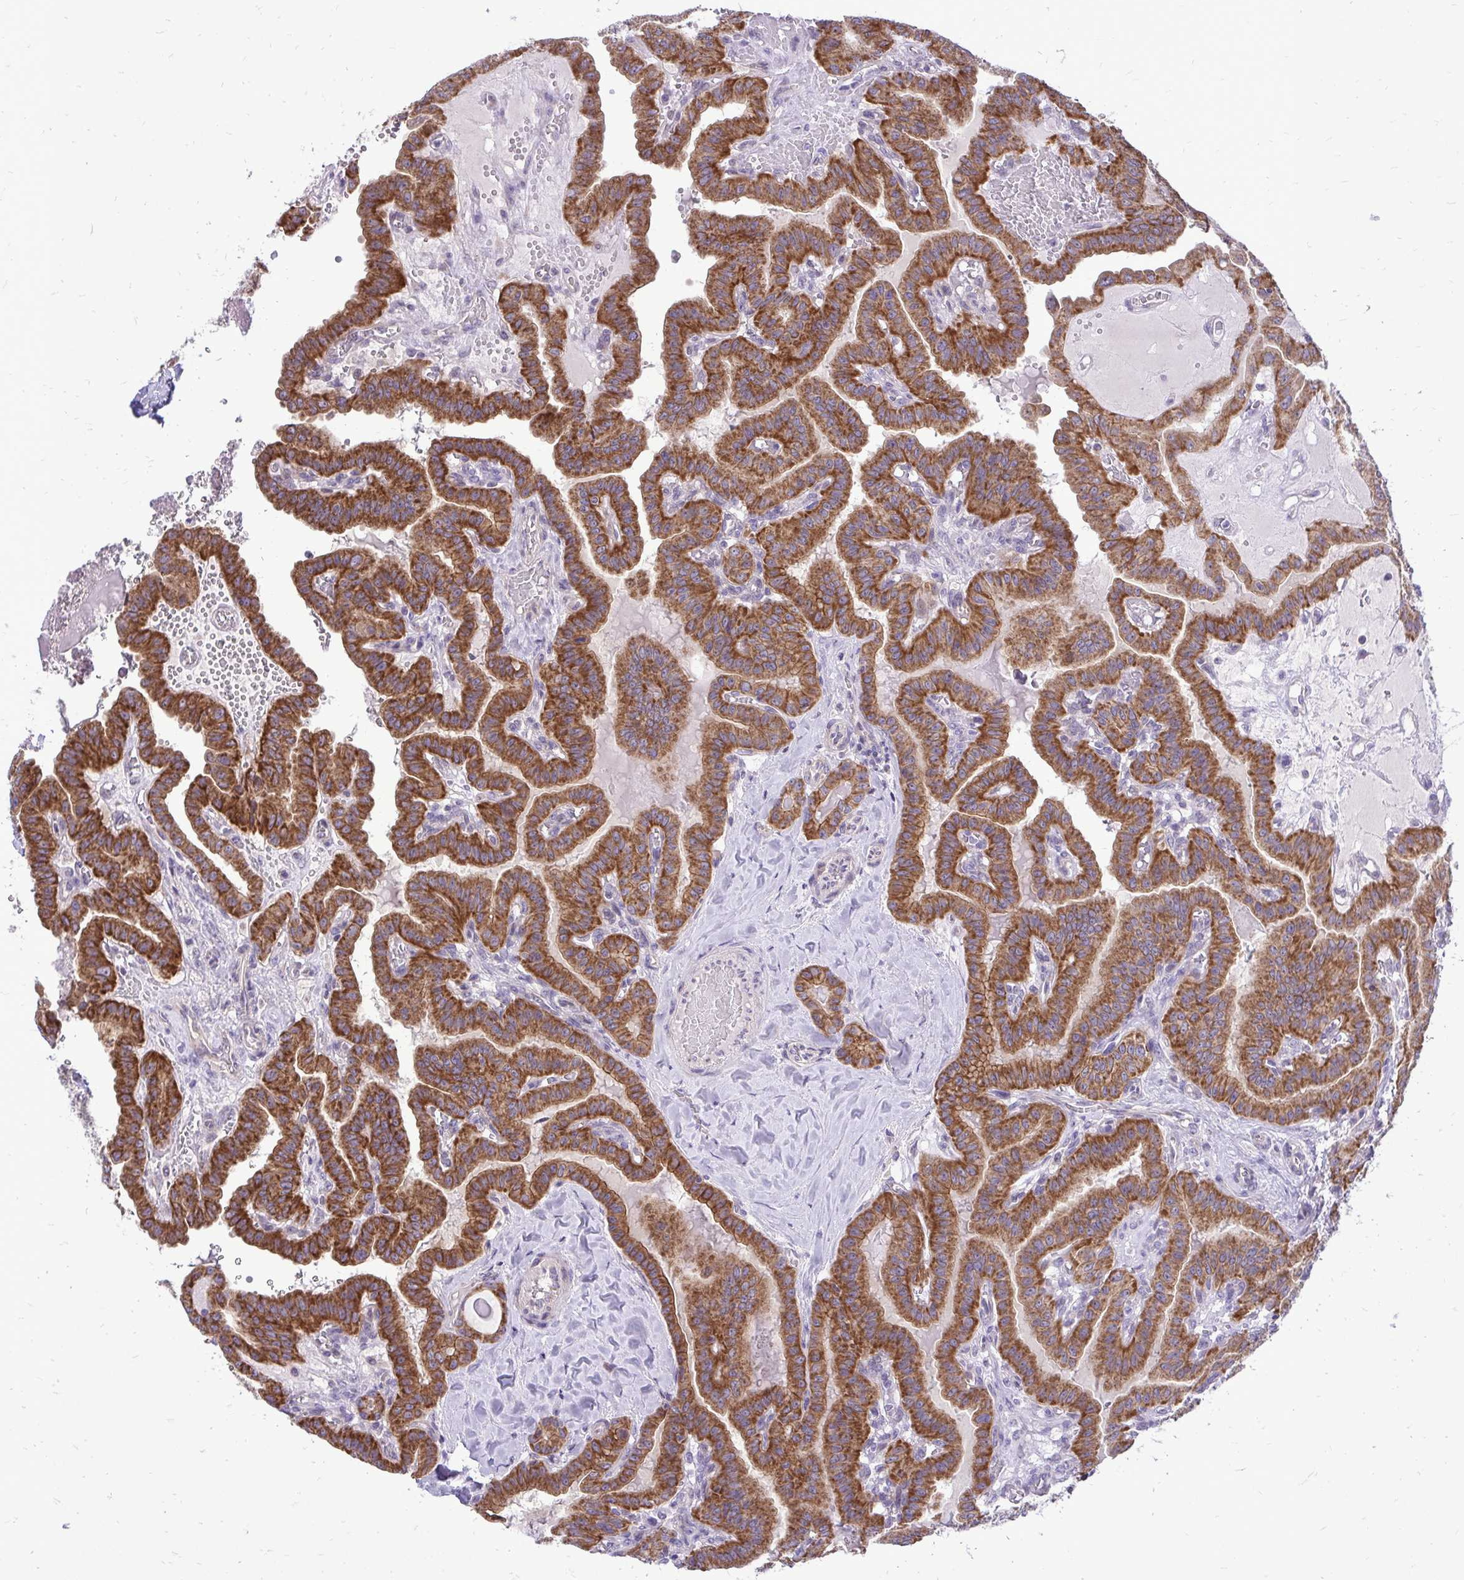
{"staining": {"intensity": "strong", "quantity": ">75%", "location": "cytoplasmic/membranous"}, "tissue": "thyroid cancer", "cell_type": "Tumor cells", "image_type": "cancer", "snomed": [{"axis": "morphology", "description": "Papillary adenocarcinoma, NOS"}, {"axis": "topography", "description": "Thyroid gland"}], "caption": "This image reveals immunohistochemistry (IHC) staining of human papillary adenocarcinoma (thyroid), with high strong cytoplasmic/membranous expression in about >75% of tumor cells.", "gene": "SPTBN2", "patient": {"sex": "male", "age": 87}}